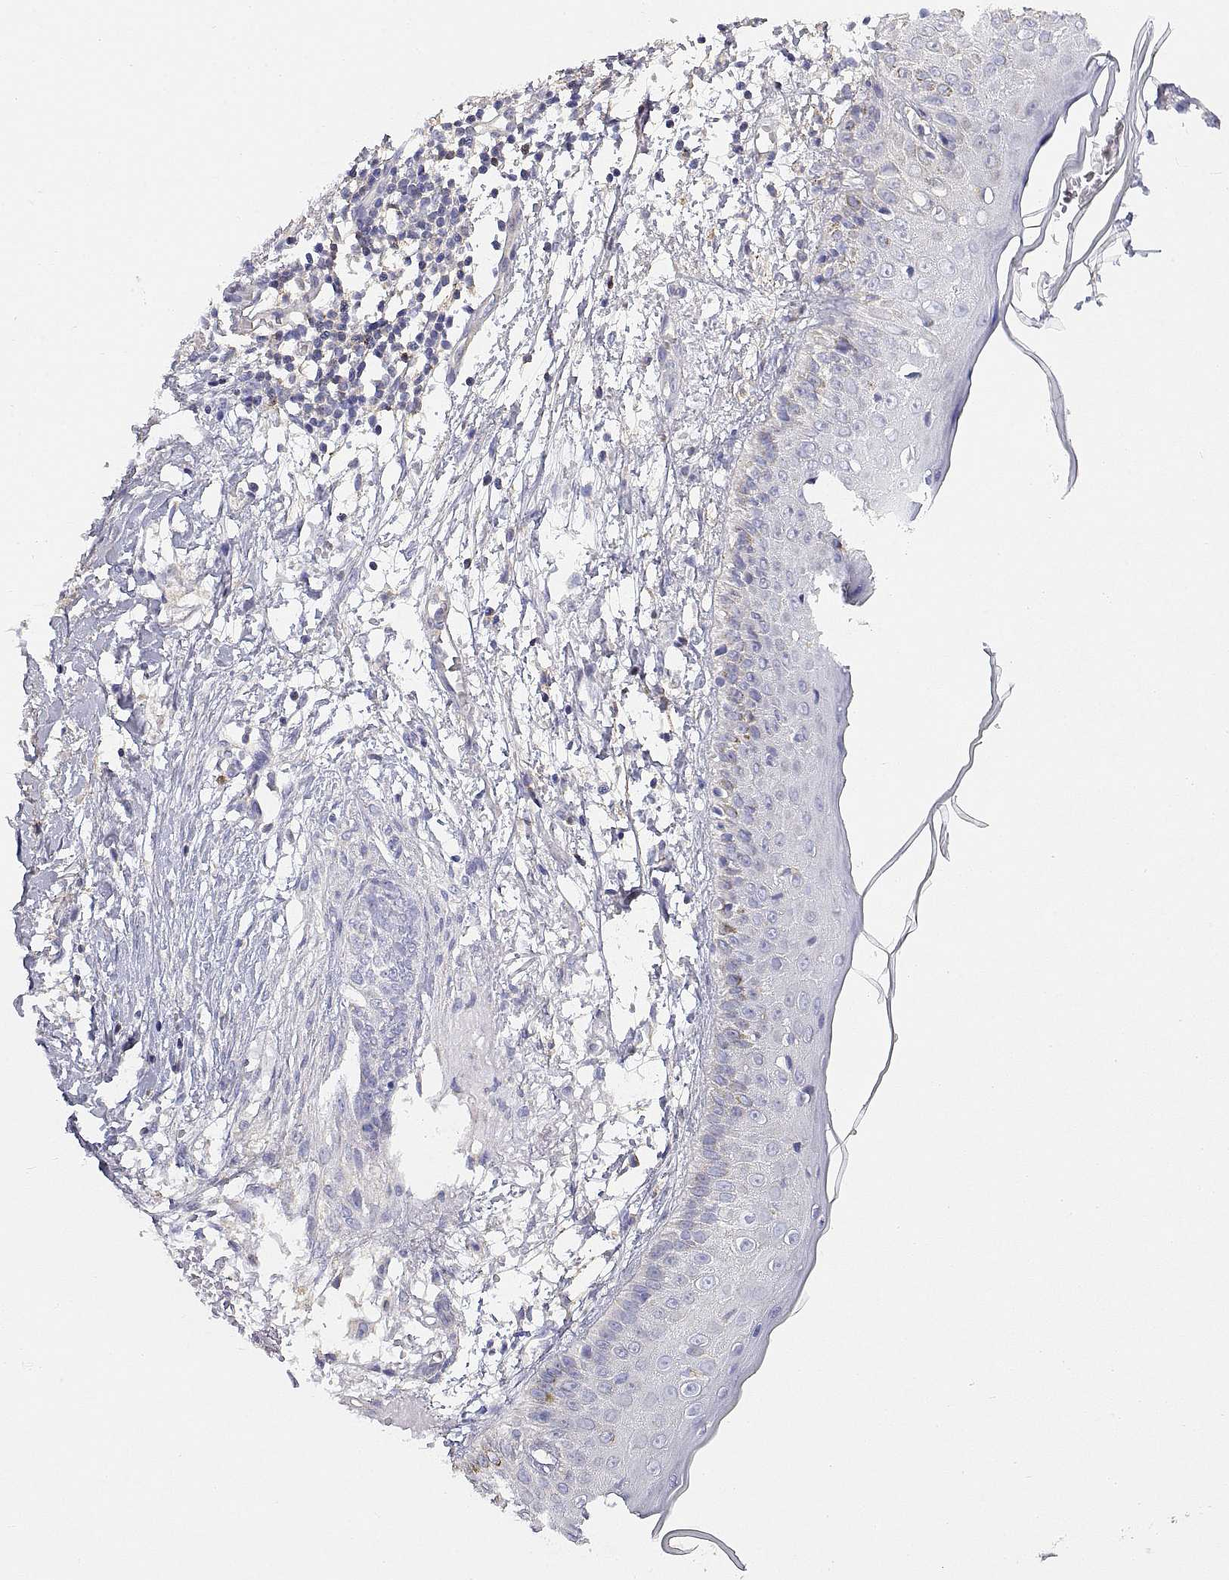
{"staining": {"intensity": "negative", "quantity": "none", "location": "none"}, "tissue": "skin cancer", "cell_type": "Tumor cells", "image_type": "cancer", "snomed": [{"axis": "morphology", "description": "Normal tissue, NOS"}, {"axis": "morphology", "description": "Basal cell carcinoma"}, {"axis": "topography", "description": "Skin"}], "caption": "The photomicrograph demonstrates no significant staining in tumor cells of skin basal cell carcinoma.", "gene": "ADA", "patient": {"sex": "male", "age": 84}}